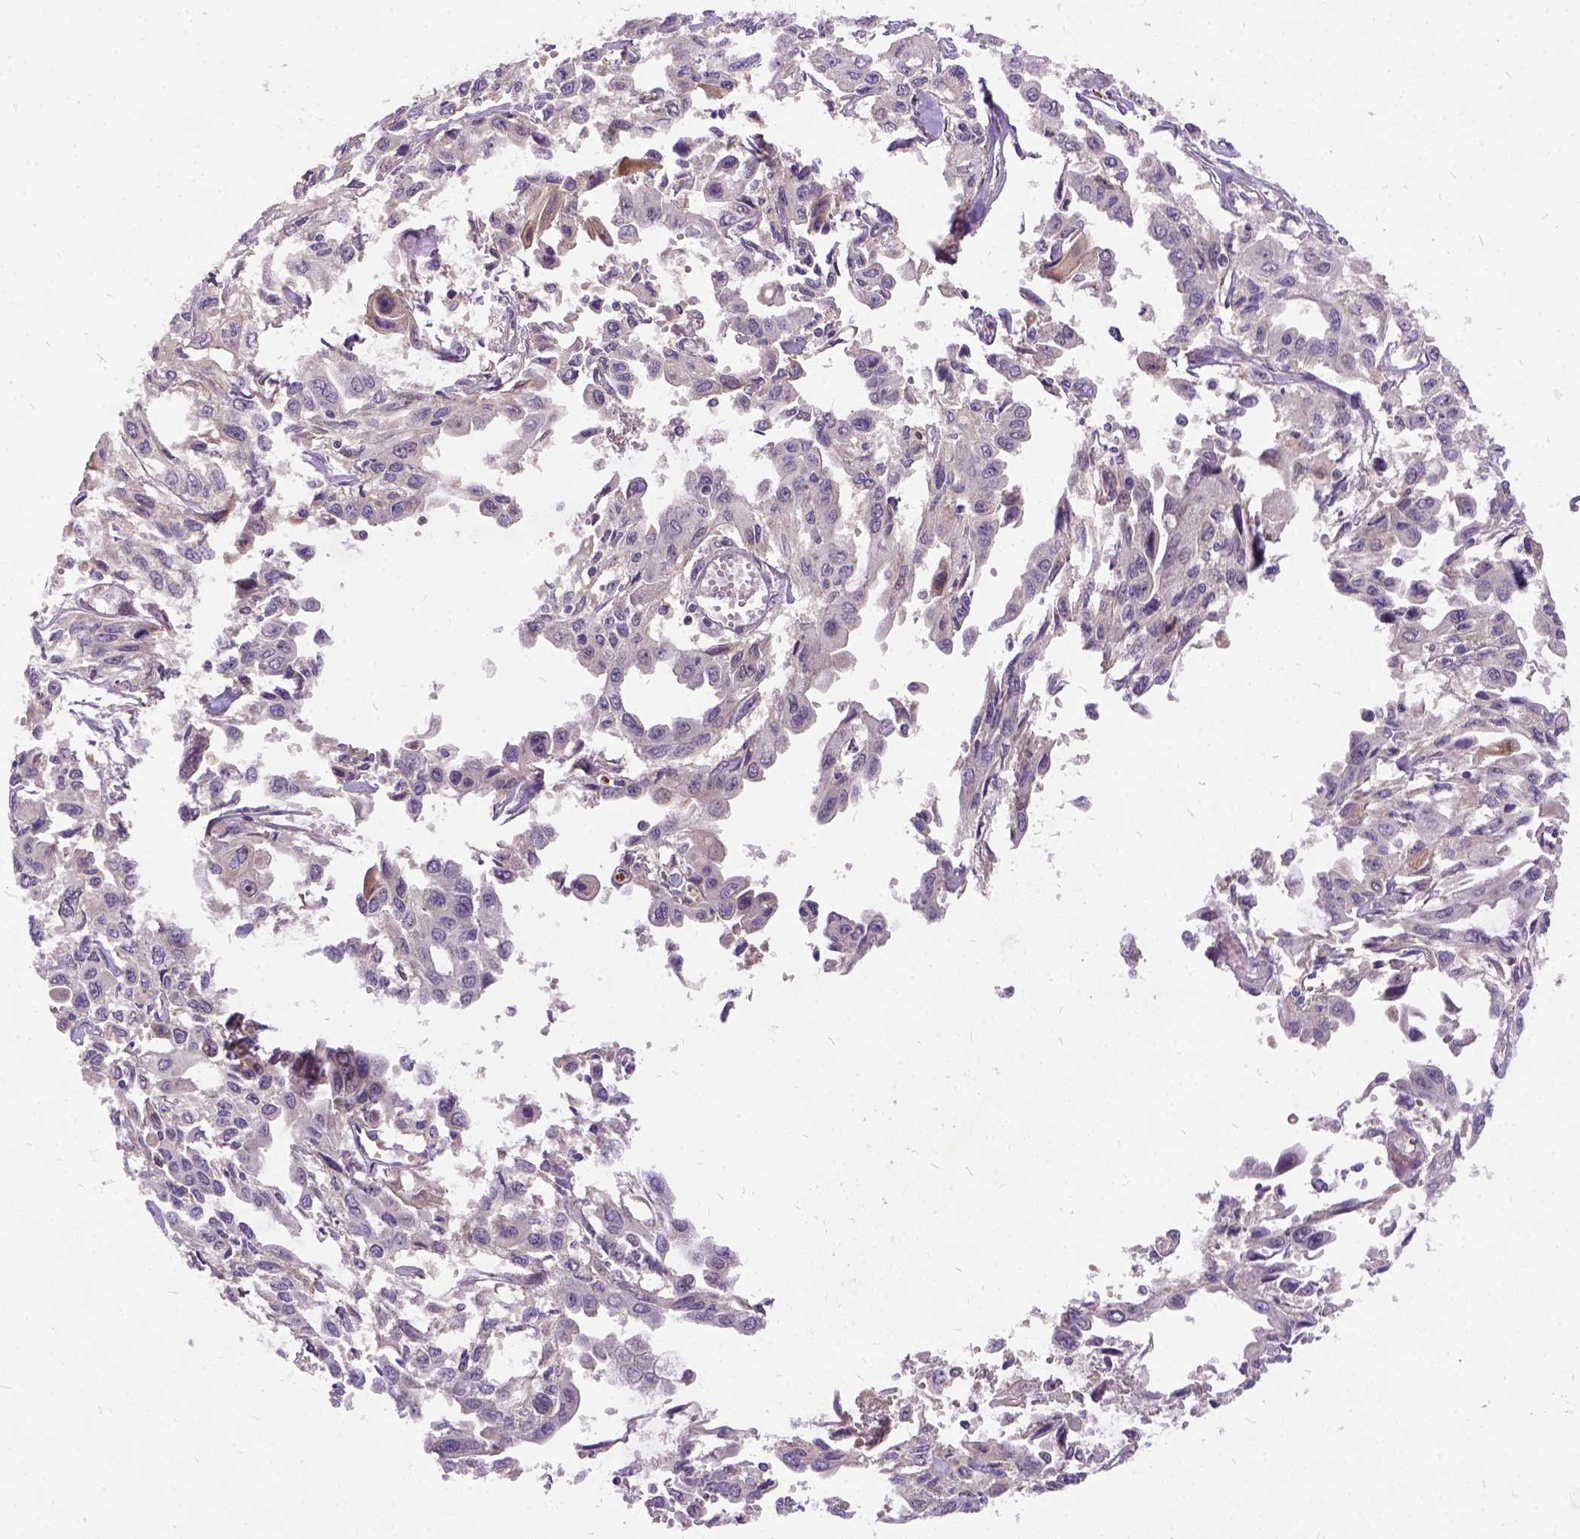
{"staining": {"intensity": "negative", "quantity": "none", "location": "none"}, "tissue": "pancreatic cancer", "cell_type": "Tumor cells", "image_type": "cancer", "snomed": [{"axis": "morphology", "description": "Adenocarcinoma, NOS"}, {"axis": "topography", "description": "Pancreas"}], "caption": "Pancreatic adenocarcinoma was stained to show a protein in brown. There is no significant positivity in tumor cells.", "gene": "ILRUN", "patient": {"sex": "female", "age": 55}}